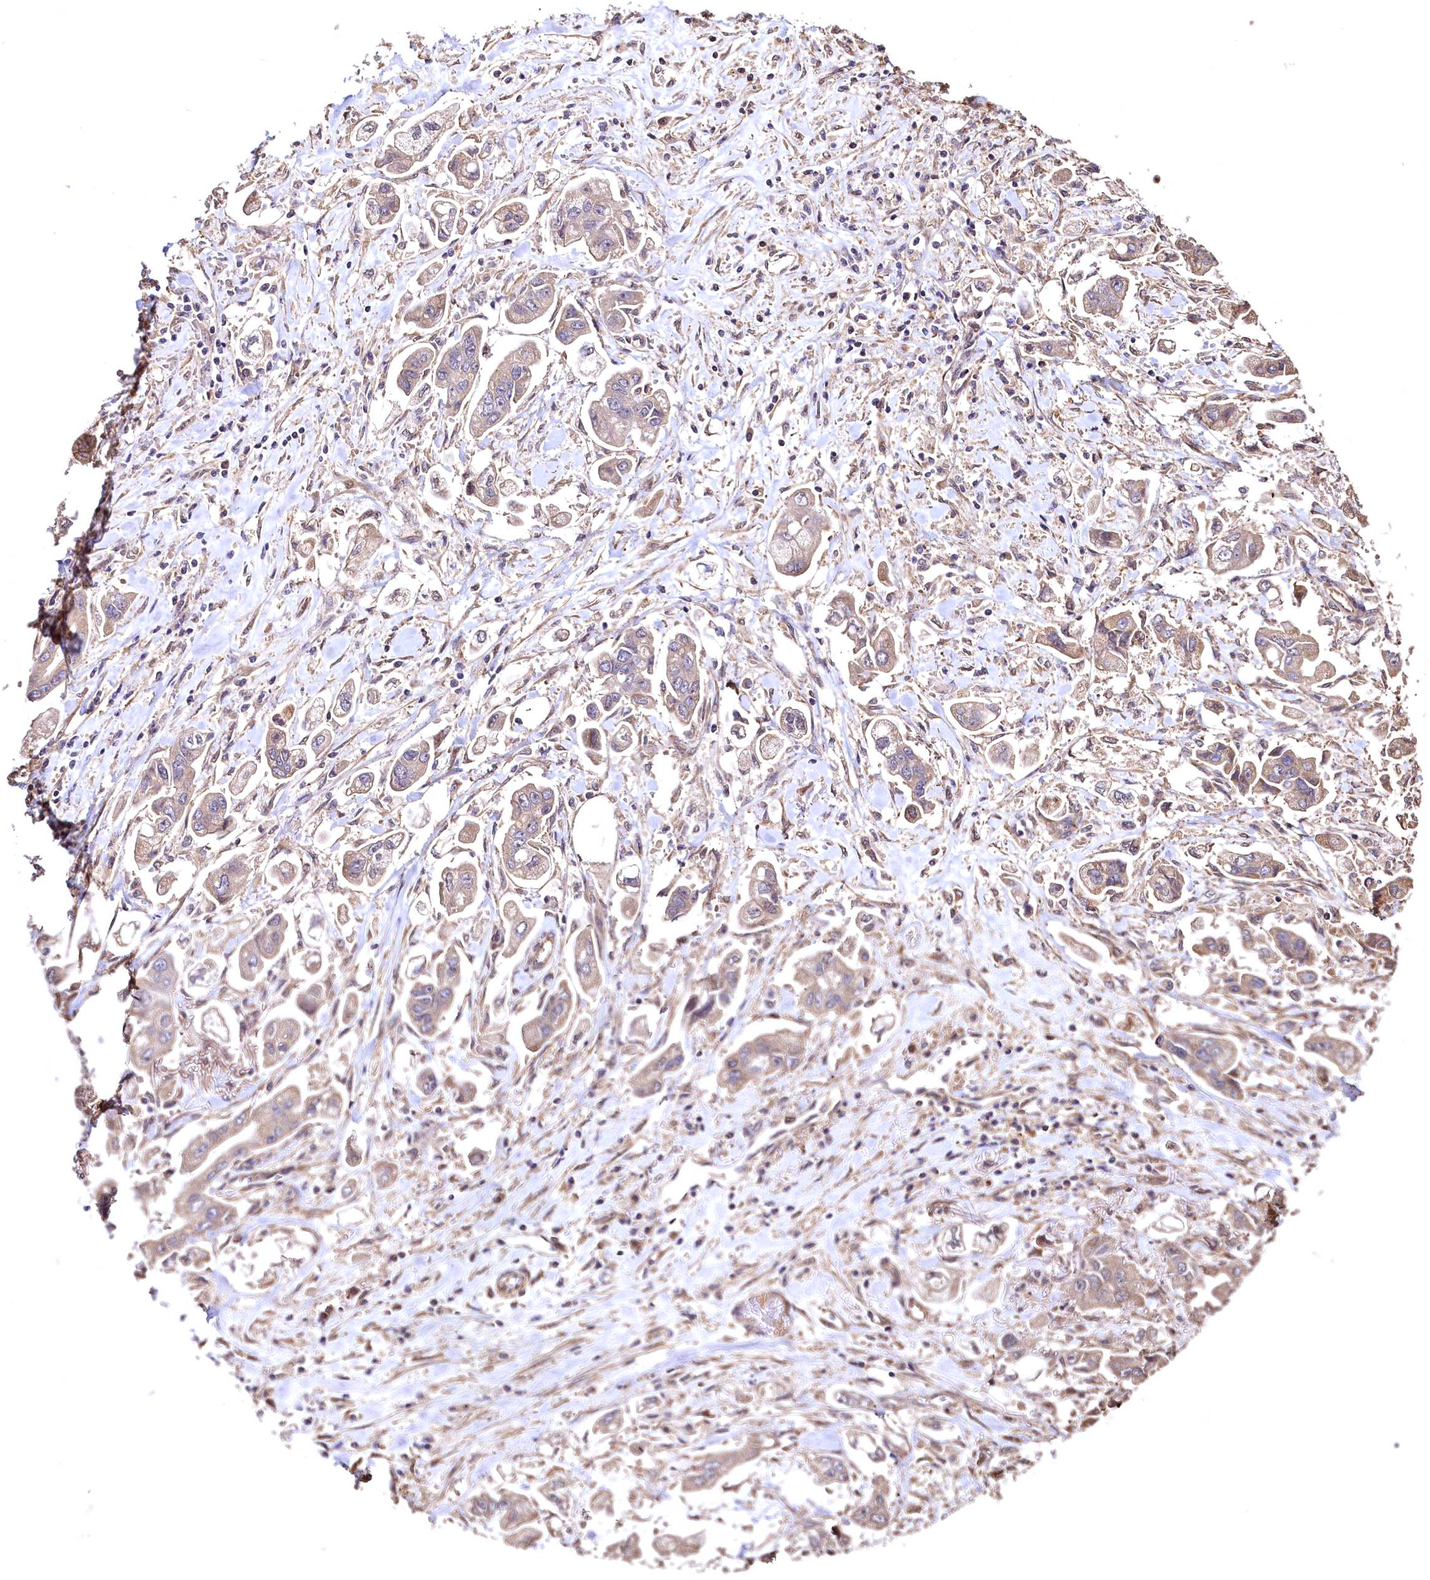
{"staining": {"intensity": "weak", "quantity": "<25%", "location": "cytoplasmic/membranous"}, "tissue": "stomach cancer", "cell_type": "Tumor cells", "image_type": "cancer", "snomed": [{"axis": "morphology", "description": "Adenocarcinoma, NOS"}, {"axis": "topography", "description": "Stomach"}], "caption": "Immunohistochemistry micrograph of stomach adenocarcinoma stained for a protein (brown), which reveals no staining in tumor cells.", "gene": "TBCEL", "patient": {"sex": "male", "age": 62}}